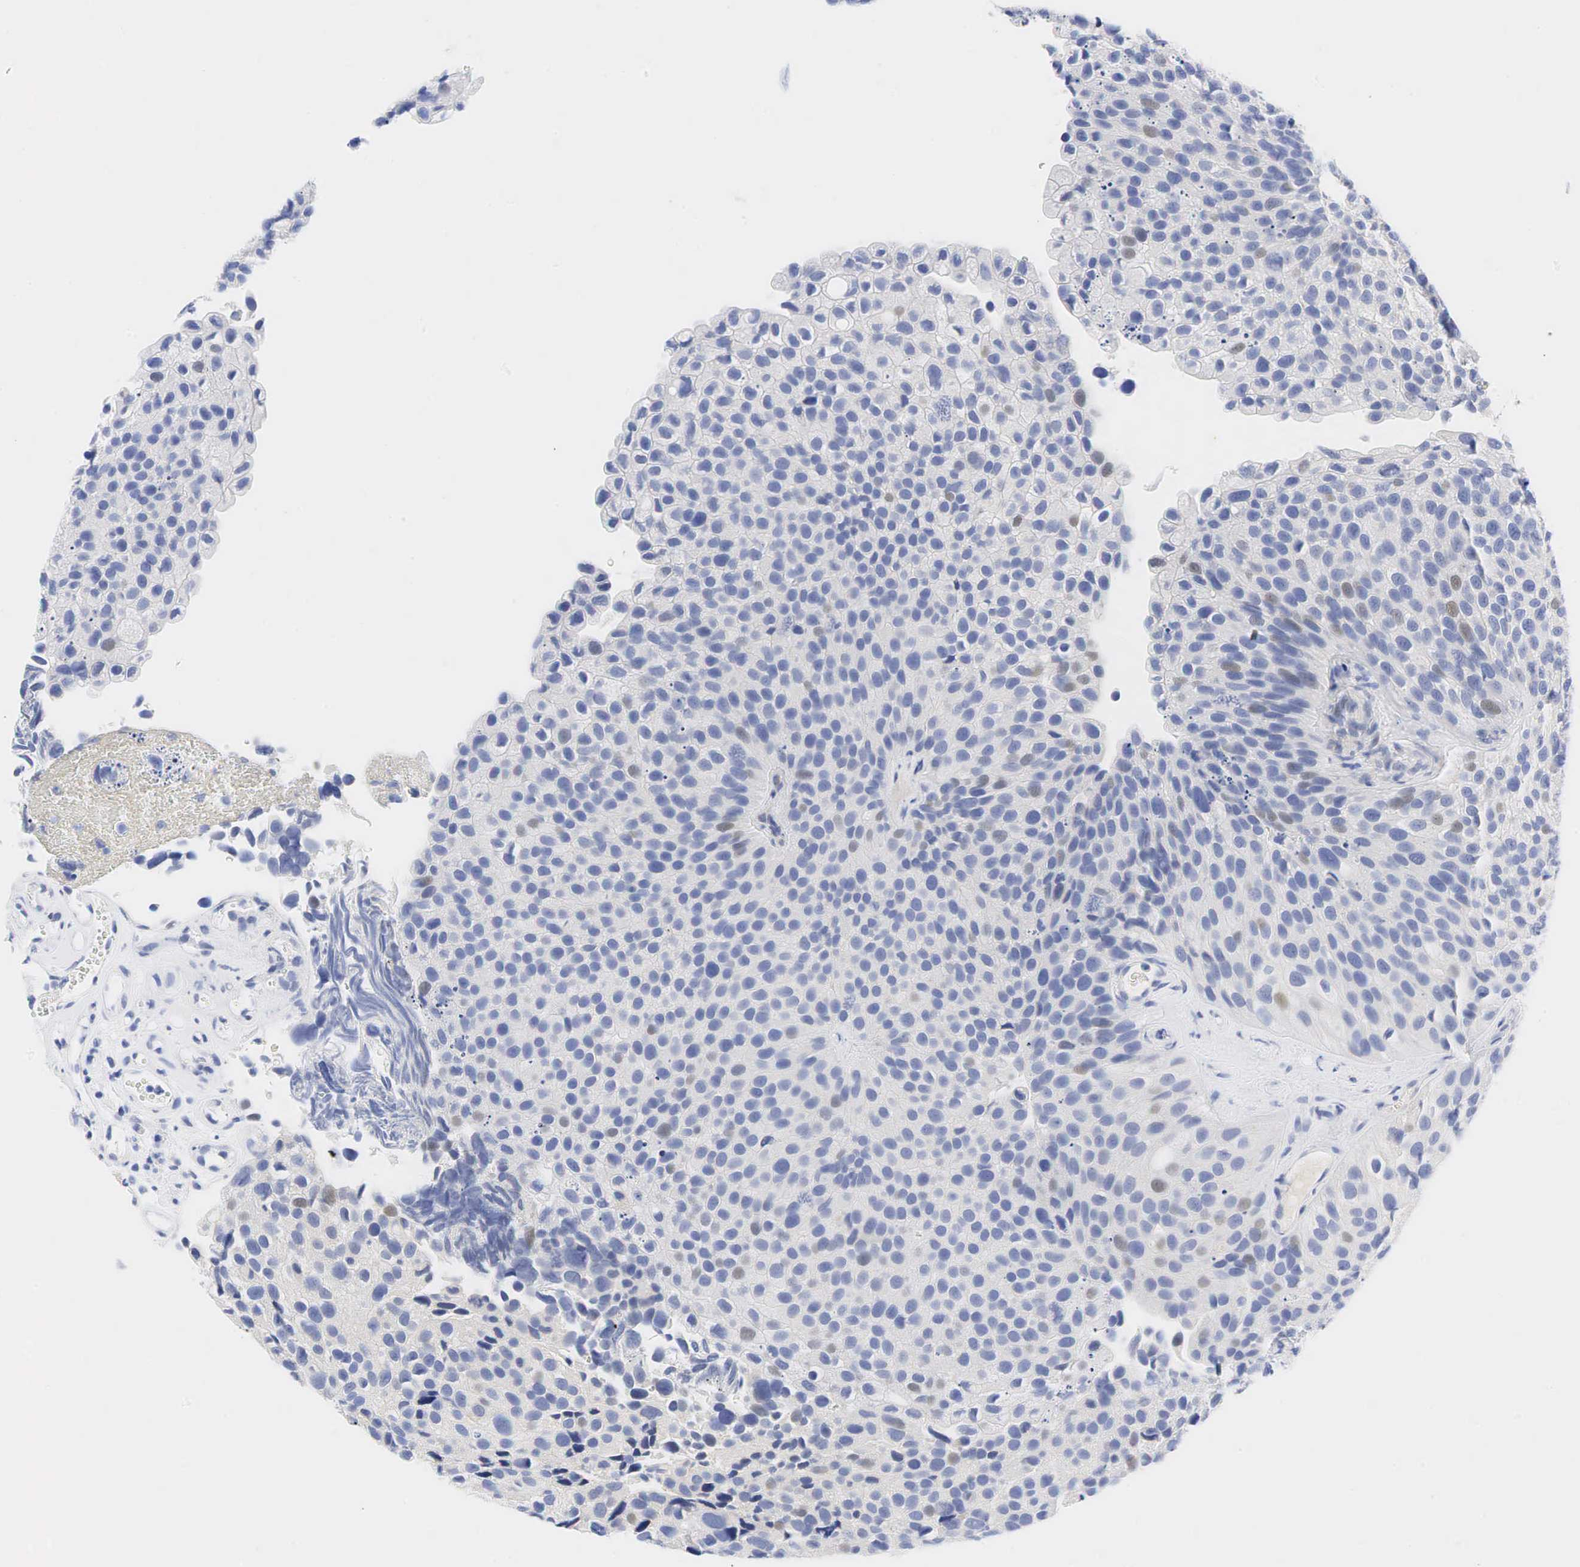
{"staining": {"intensity": "weak", "quantity": "<25%", "location": "nuclear"}, "tissue": "urothelial cancer", "cell_type": "Tumor cells", "image_type": "cancer", "snomed": [{"axis": "morphology", "description": "Urothelial carcinoma, High grade"}, {"axis": "topography", "description": "Urinary bladder"}], "caption": "A histopathology image of urothelial carcinoma (high-grade) stained for a protein demonstrates no brown staining in tumor cells.", "gene": "AR", "patient": {"sex": "male", "age": 72}}